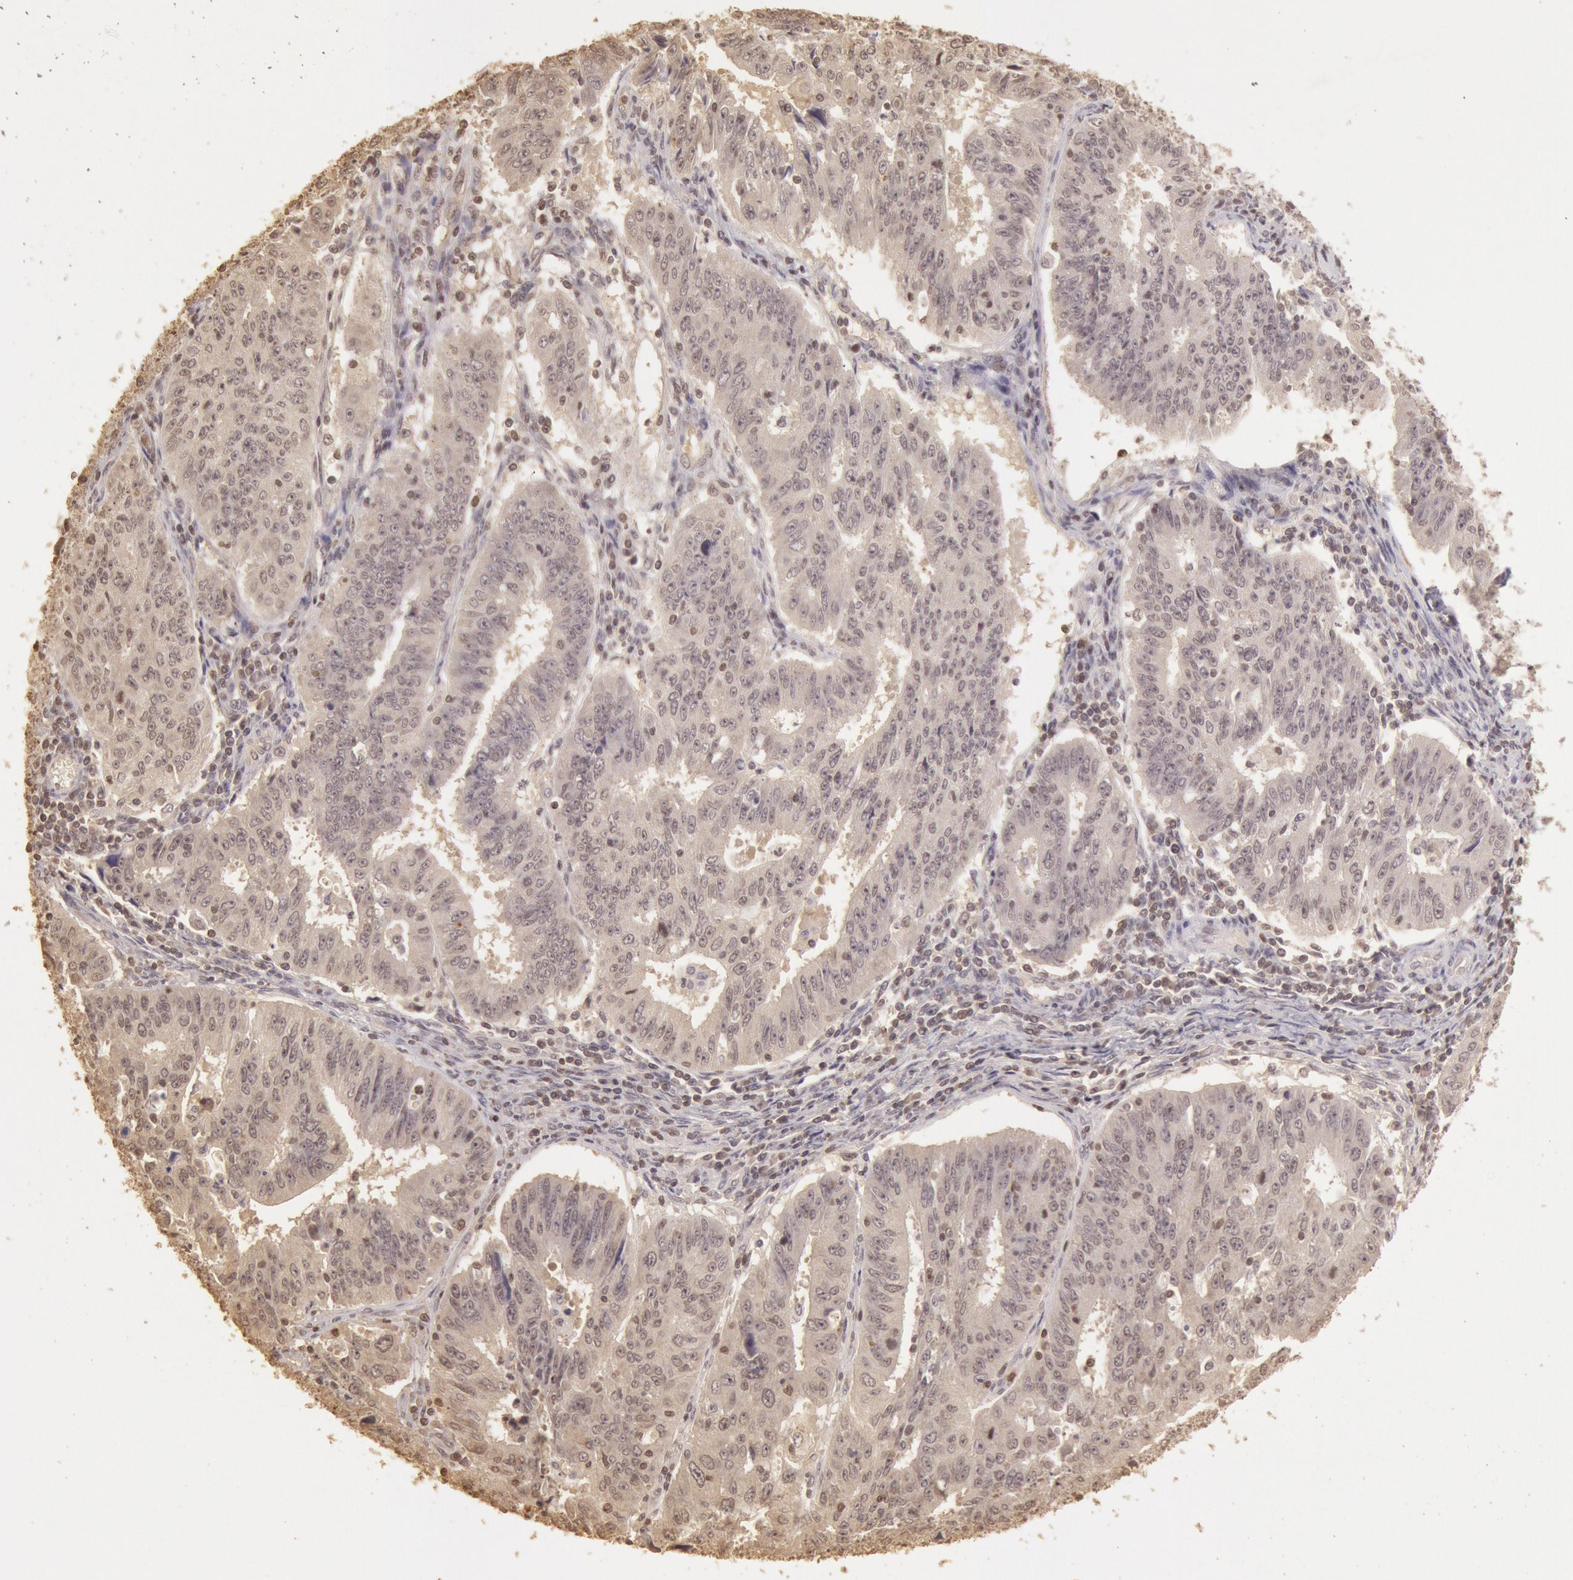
{"staining": {"intensity": "weak", "quantity": ">75%", "location": "cytoplasmic/membranous"}, "tissue": "endometrial cancer", "cell_type": "Tumor cells", "image_type": "cancer", "snomed": [{"axis": "morphology", "description": "Adenocarcinoma, NOS"}, {"axis": "topography", "description": "Endometrium"}], "caption": "Endometrial cancer tissue reveals weak cytoplasmic/membranous positivity in approximately >75% of tumor cells, visualized by immunohistochemistry.", "gene": "SOD1", "patient": {"sex": "female", "age": 42}}